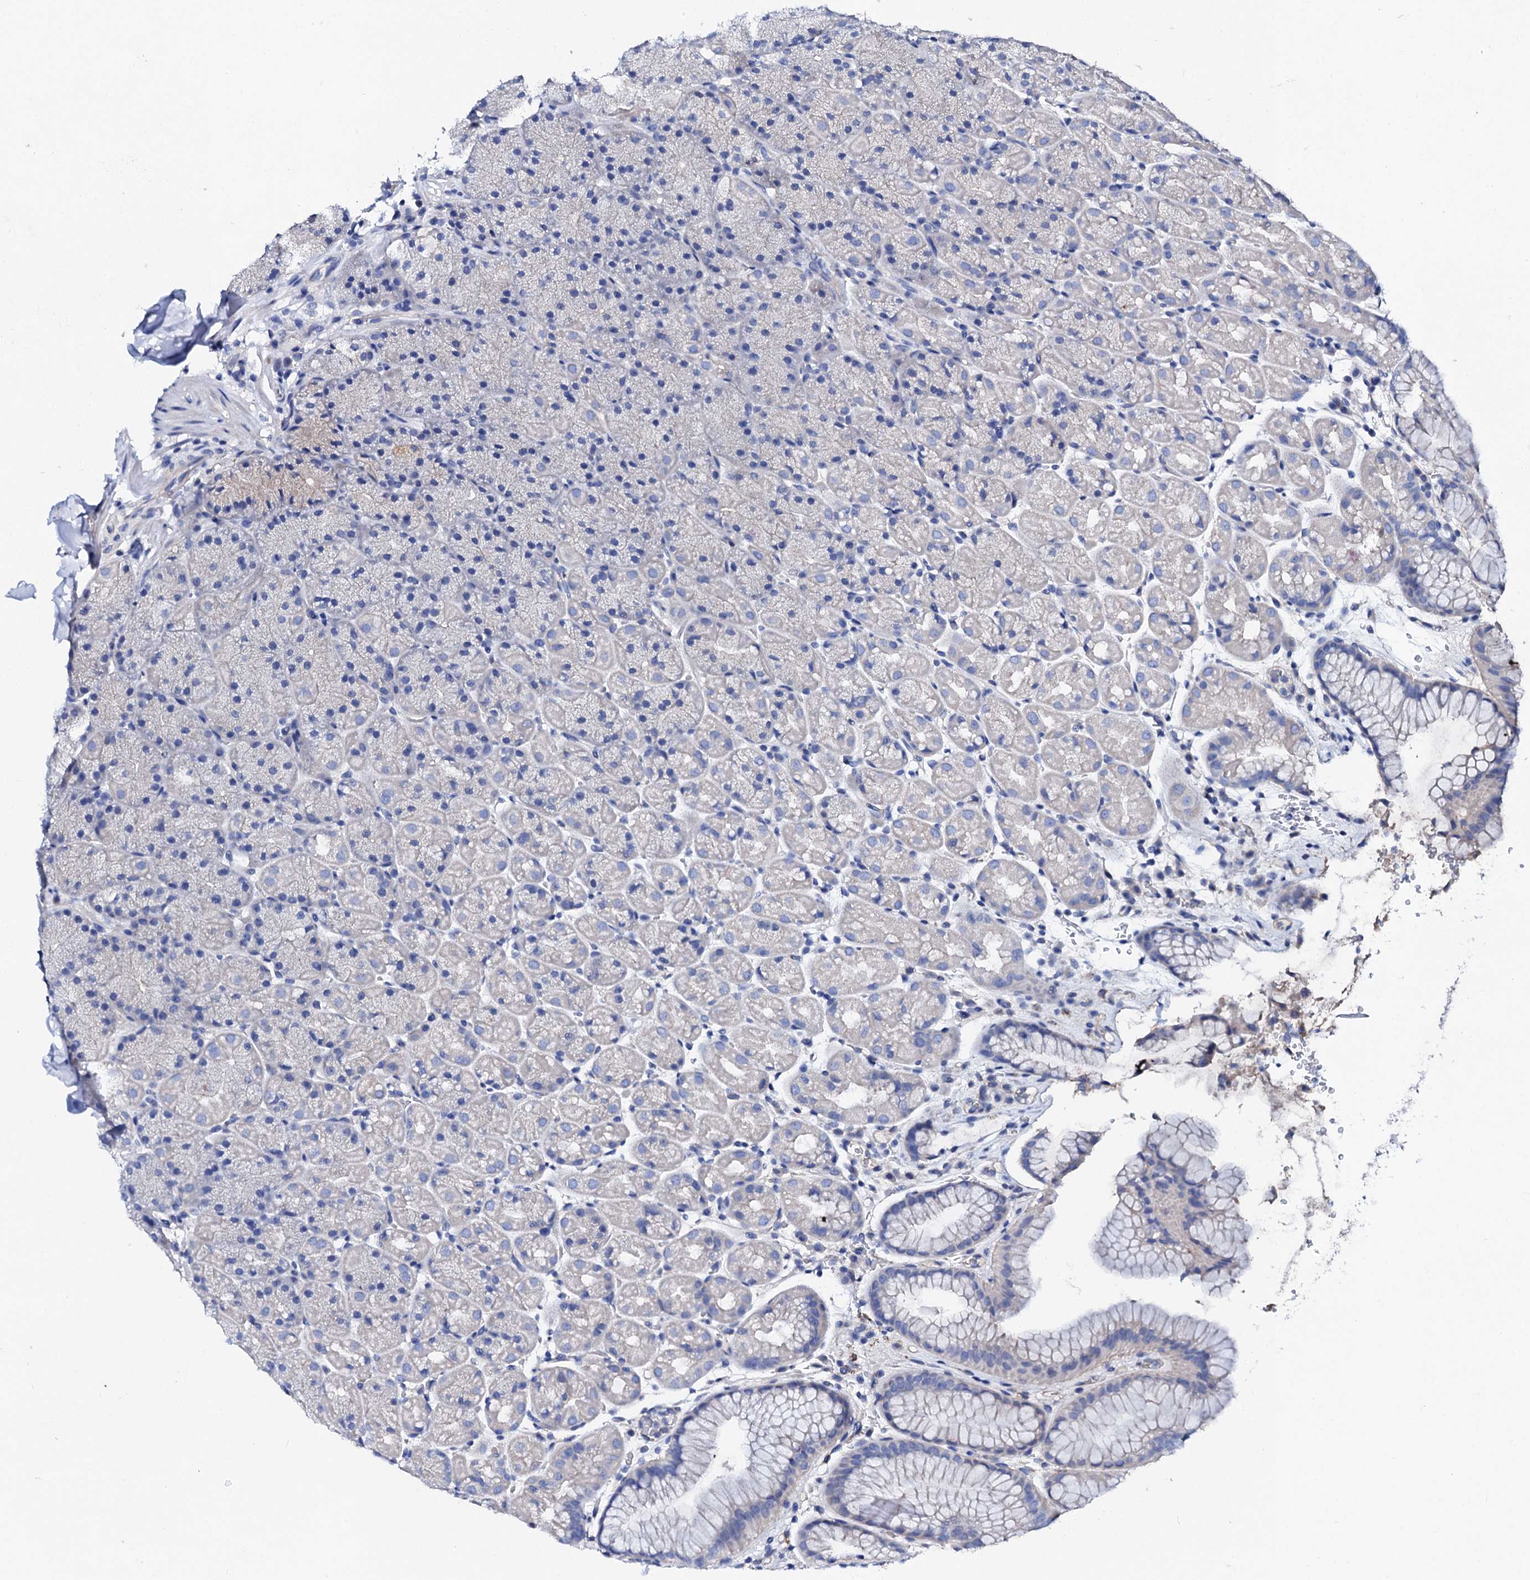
{"staining": {"intensity": "negative", "quantity": "none", "location": "none"}, "tissue": "stomach", "cell_type": "Glandular cells", "image_type": "normal", "snomed": [{"axis": "morphology", "description": "Normal tissue, NOS"}, {"axis": "topography", "description": "Stomach, upper"}, {"axis": "topography", "description": "Stomach, lower"}], "caption": "This is an immunohistochemistry photomicrograph of unremarkable human stomach. There is no positivity in glandular cells.", "gene": "KLHL32", "patient": {"sex": "male", "age": 67}}